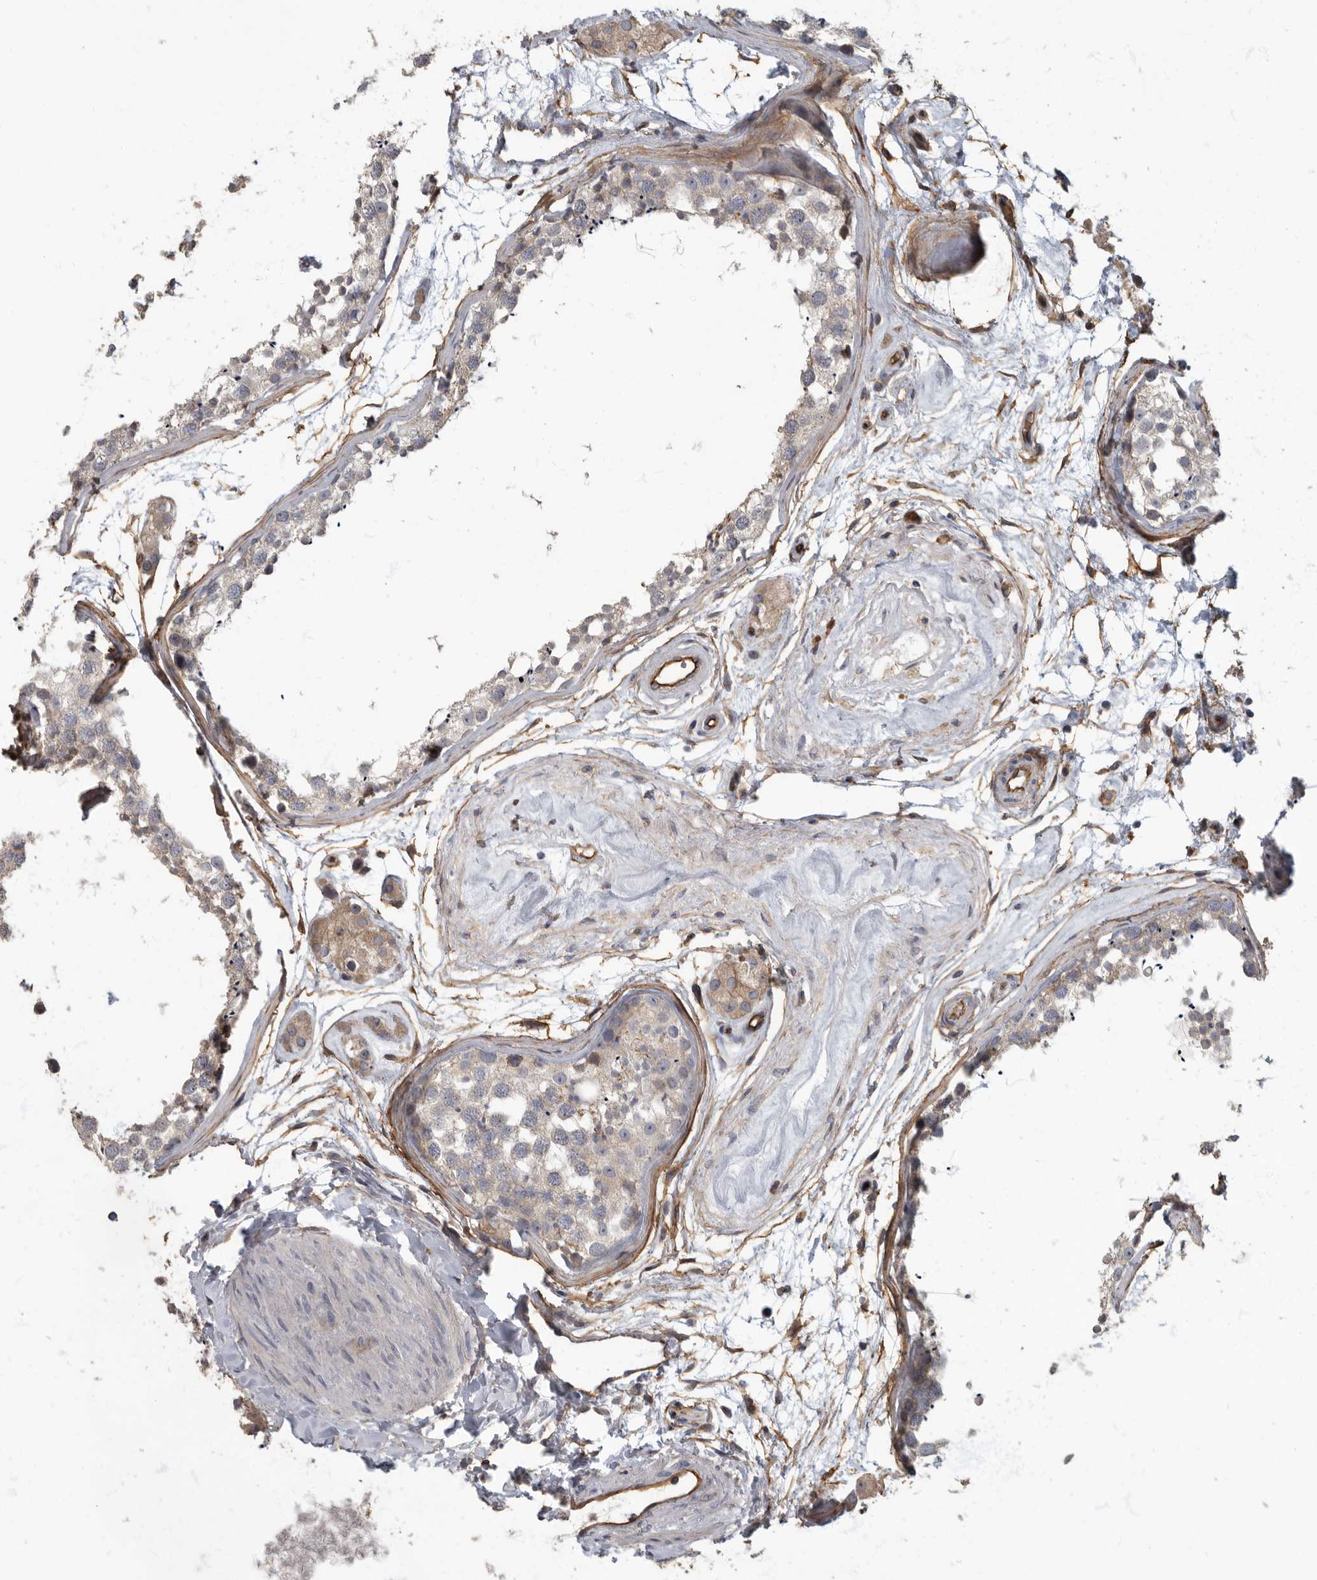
{"staining": {"intensity": "moderate", "quantity": "<25%", "location": "cytoplasmic/membranous"}, "tissue": "testis", "cell_type": "Cells in seminiferous ducts", "image_type": "normal", "snomed": [{"axis": "morphology", "description": "Normal tissue, NOS"}, {"axis": "topography", "description": "Testis"}], "caption": "Protein expression analysis of benign testis displays moderate cytoplasmic/membranous expression in about <25% of cells in seminiferous ducts.", "gene": "PDK1", "patient": {"sex": "male", "age": 56}}